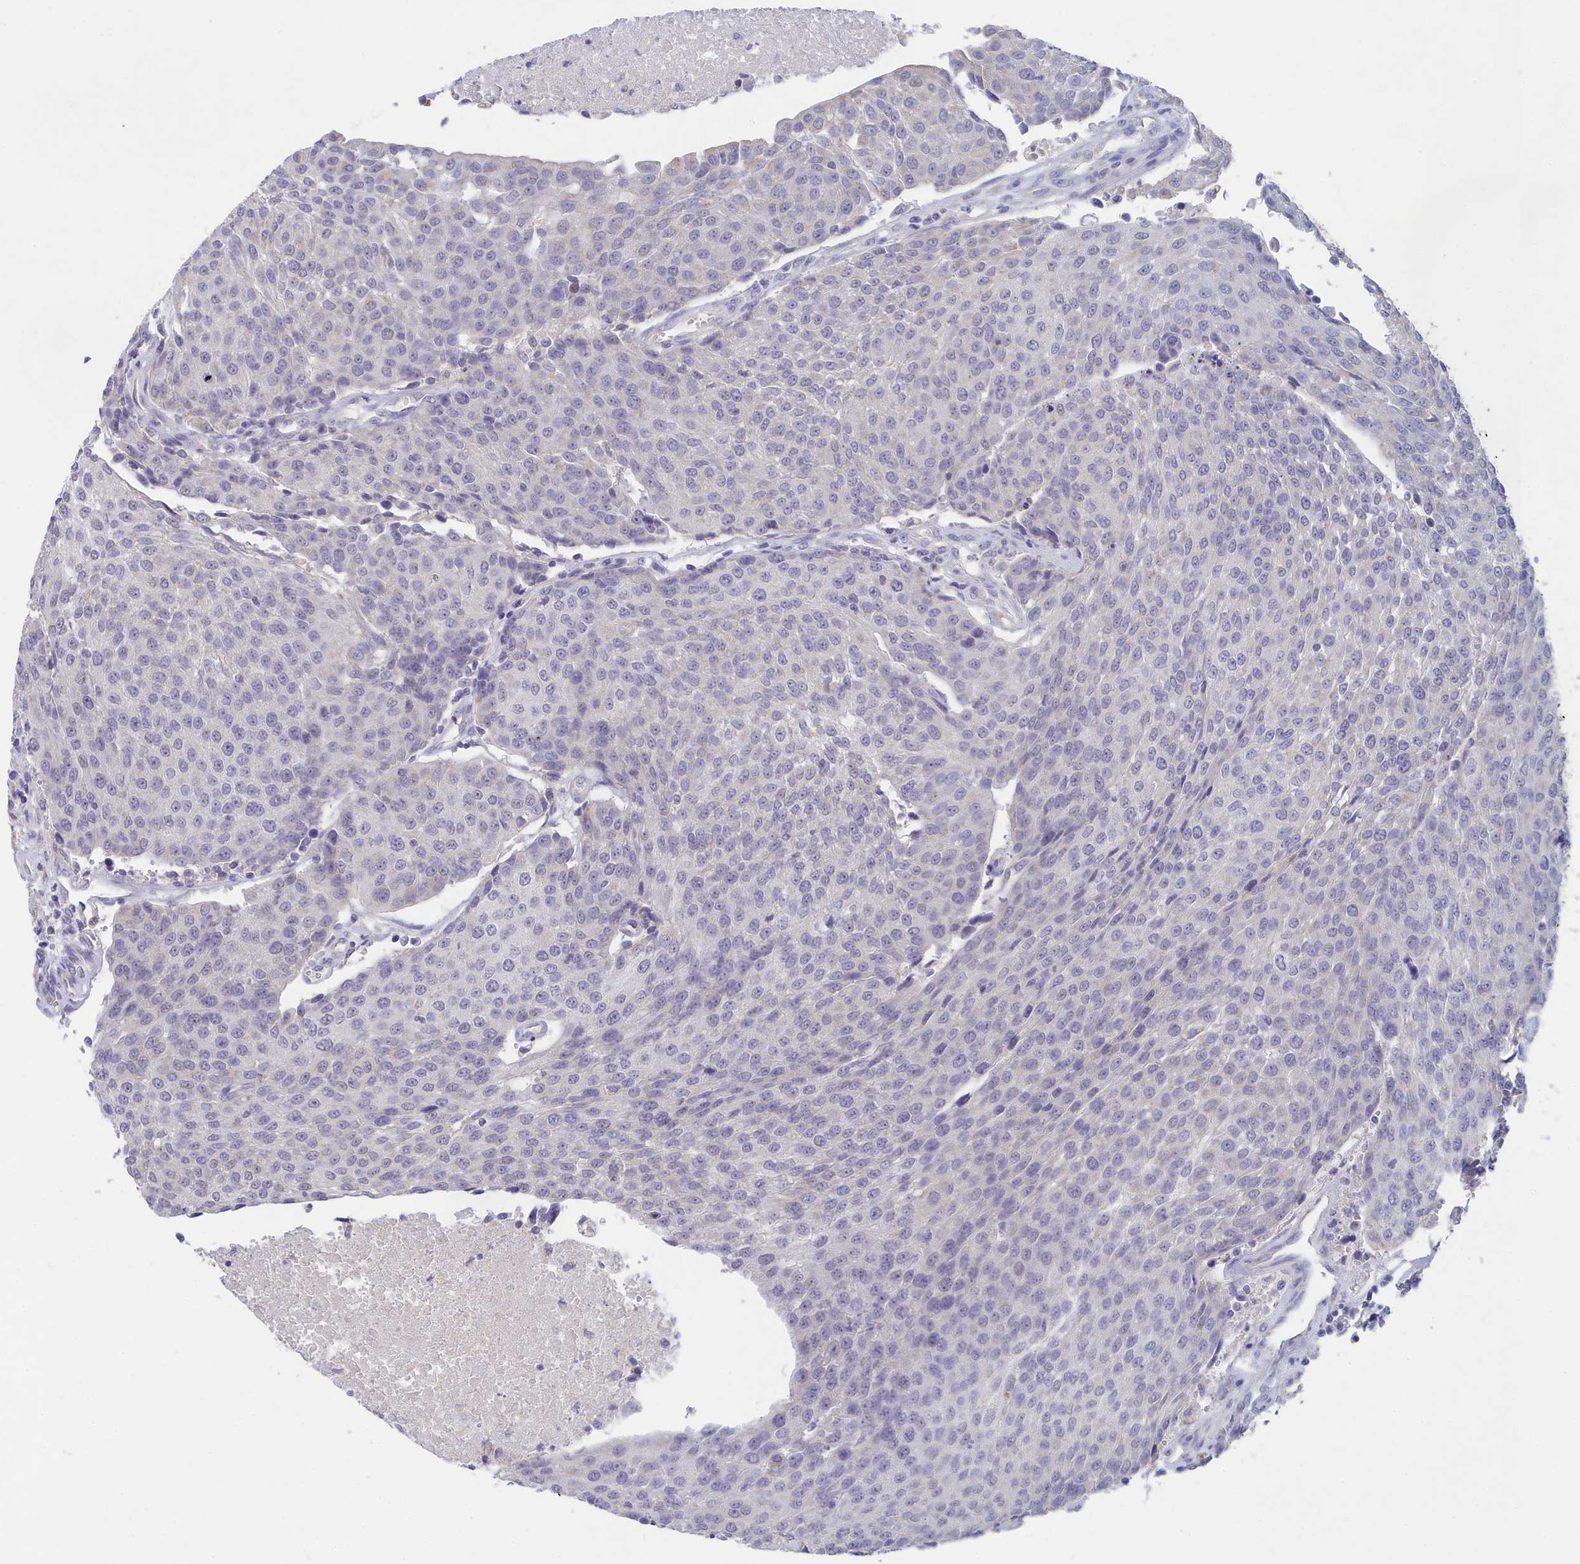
{"staining": {"intensity": "negative", "quantity": "none", "location": "none"}, "tissue": "urothelial cancer", "cell_type": "Tumor cells", "image_type": "cancer", "snomed": [{"axis": "morphology", "description": "Urothelial carcinoma, High grade"}, {"axis": "topography", "description": "Urinary bladder"}], "caption": "A photomicrograph of urothelial cancer stained for a protein exhibits no brown staining in tumor cells.", "gene": "LRIF1", "patient": {"sex": "female", "age": 85}}